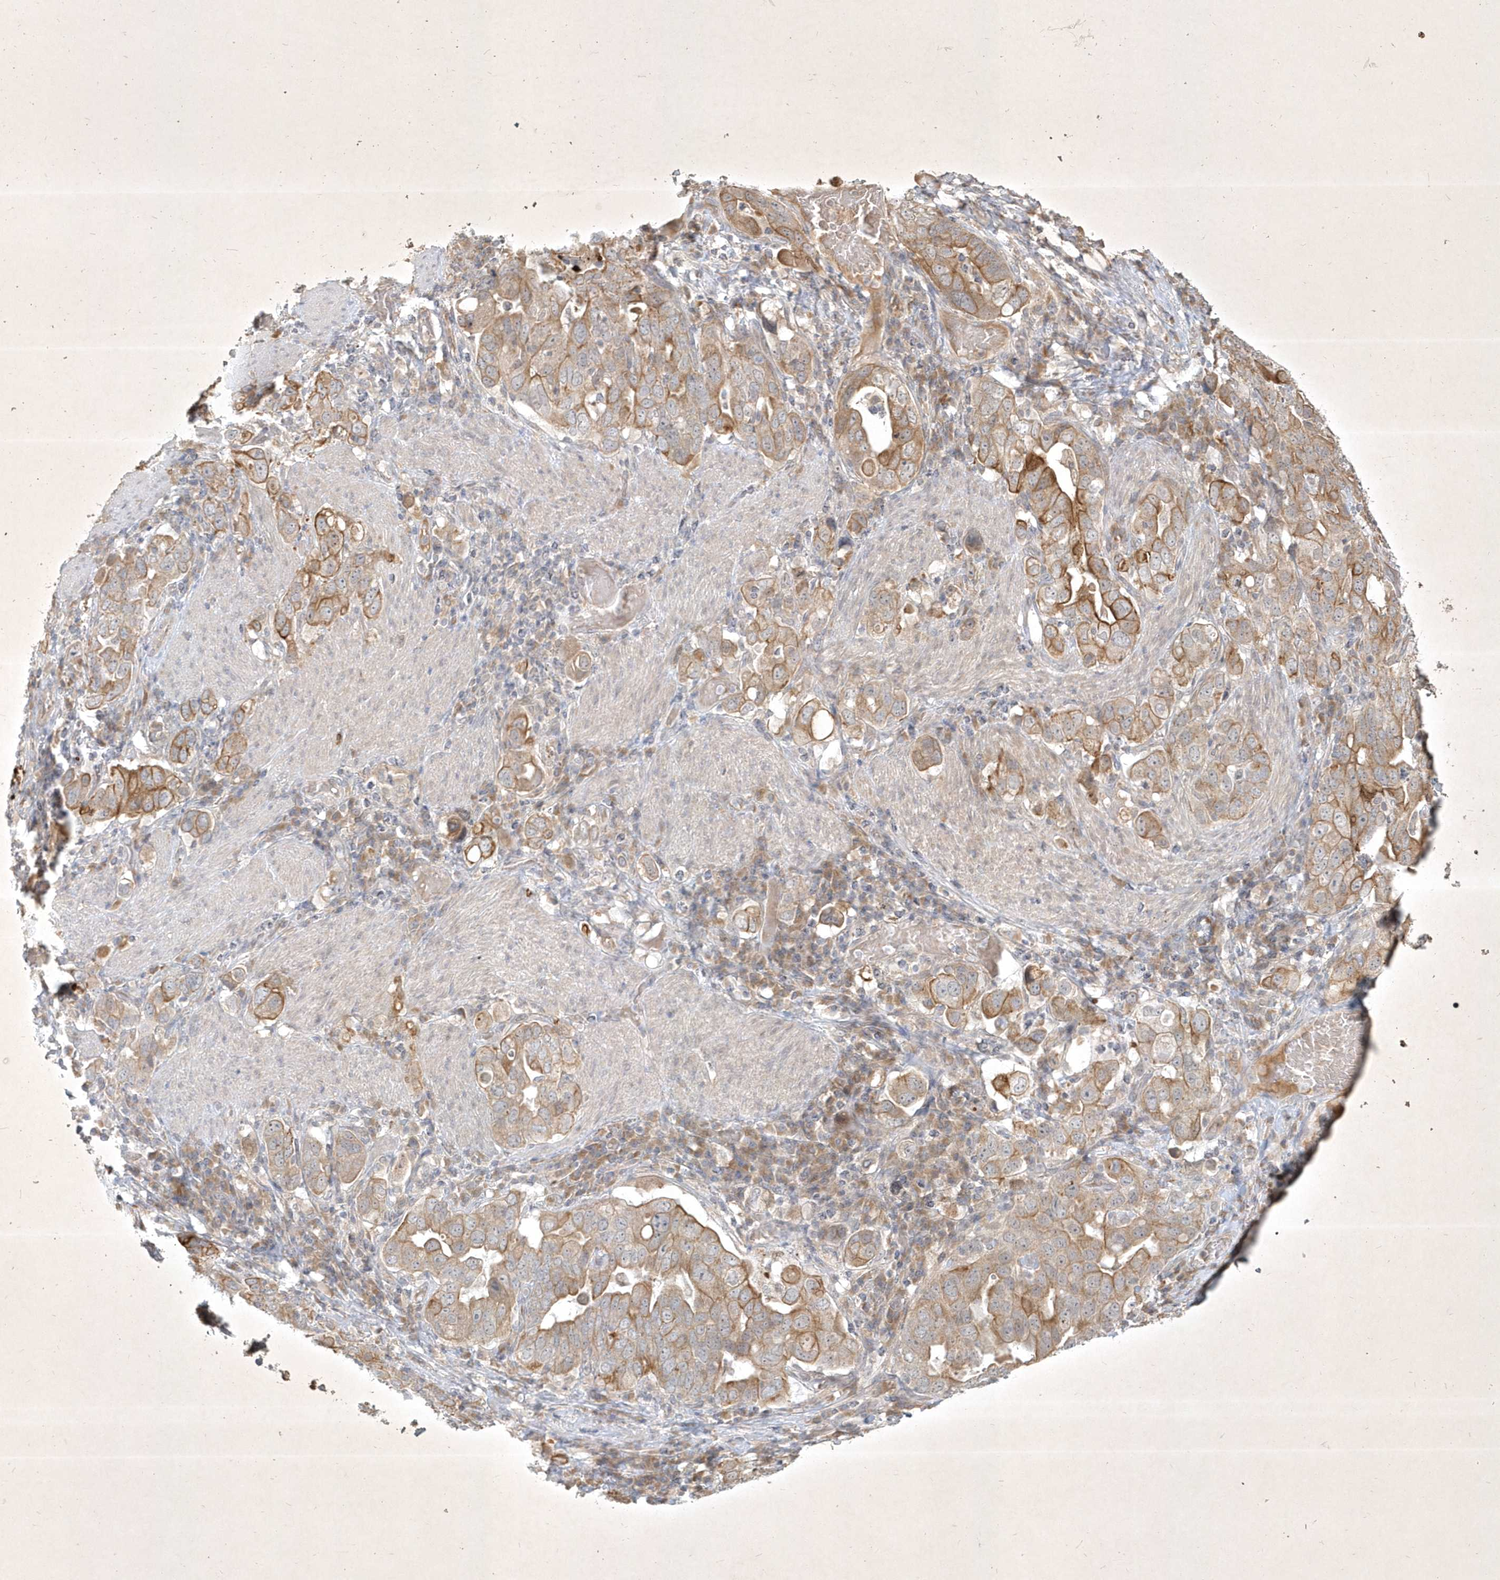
{"staining": {"intensity": "moderate", "quantity": ">75%", "location": "cytoplasmic/membranous"}, "tissue": "stomach cancer", "cell_type": "Tumor cells", "image_type": "cancer", "snomed": [{"axis": "morphology", "description": "Adenocarcinoma, NOS"}, {"axis": "topography", "description": "Stomach, upper"}], "caption": "A brown stain highlights moderate cytoplasmic/membranous expression of a protein in stomach cancer tumor cells.", "gene": "BOD1", "patient": {"sex": "male", "age": 62}}